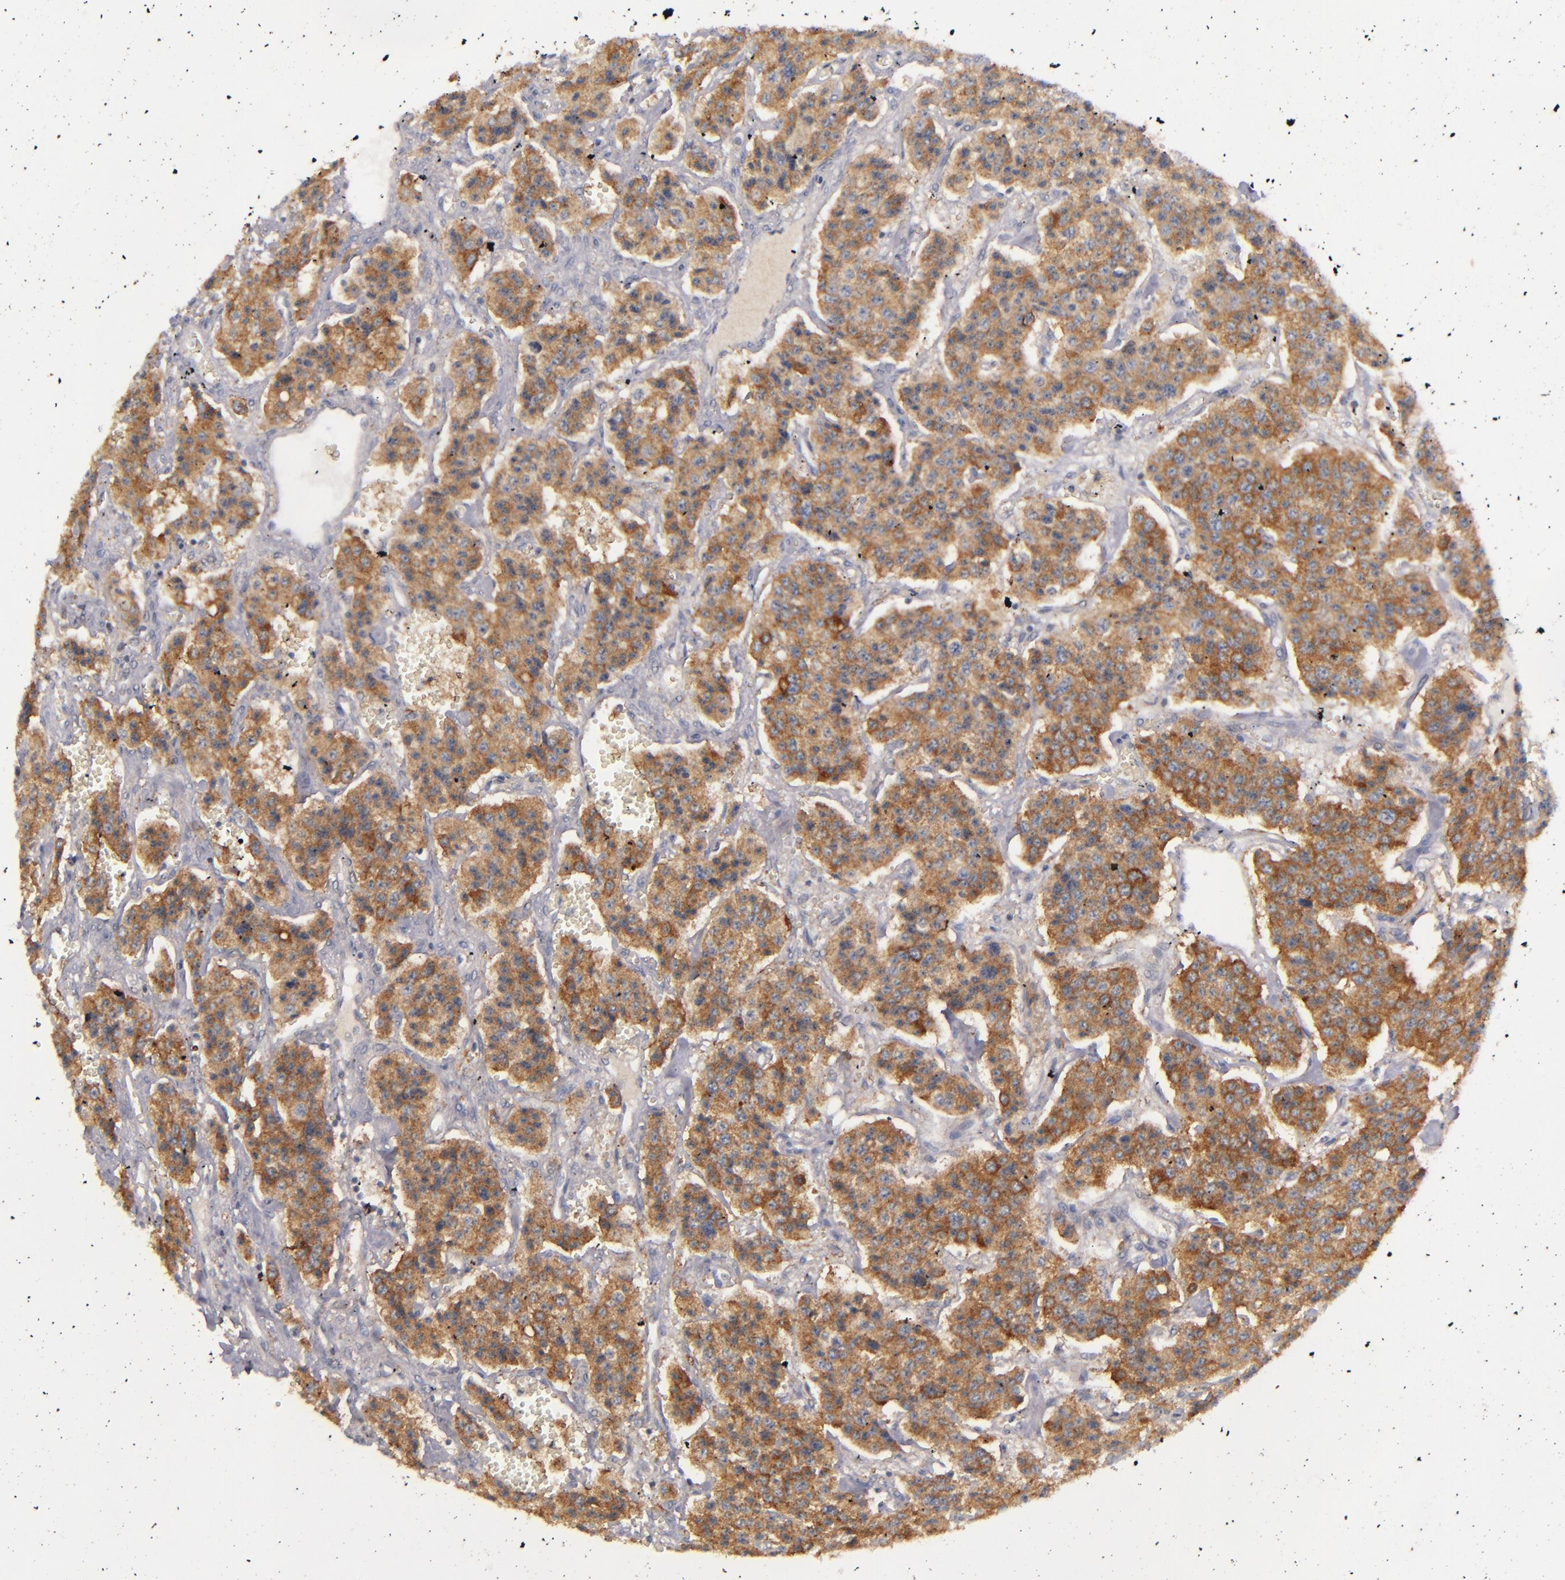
{"staining": {"intensity": "moderate", "quantity": ">75%", "location": "cytoplasmic/membranous"}, "tissue": "carcinoid", "cell_type": "Tumor cells", "image_type": "cancer", "snomed": [{"axis": "morphology", "description": "Carcinoid, malignant, NOS"}, {"axis": "topography", "description": "Small intestine"}], "caption": "Immunohistochemistry (IHC) staining of carcinoid, which exhibits medium levels of moderate cytoplasmic/membranous staining in approximately >75% of tumor cells indicating moderate cytoplasmic/membranous protein expression. The staining was performed using DAB (brown) for protein detection and nuclei were counterstained in hematoxylin (blue).", "gene": "SYP", "patient": {"sex": "male", "age": 52}}